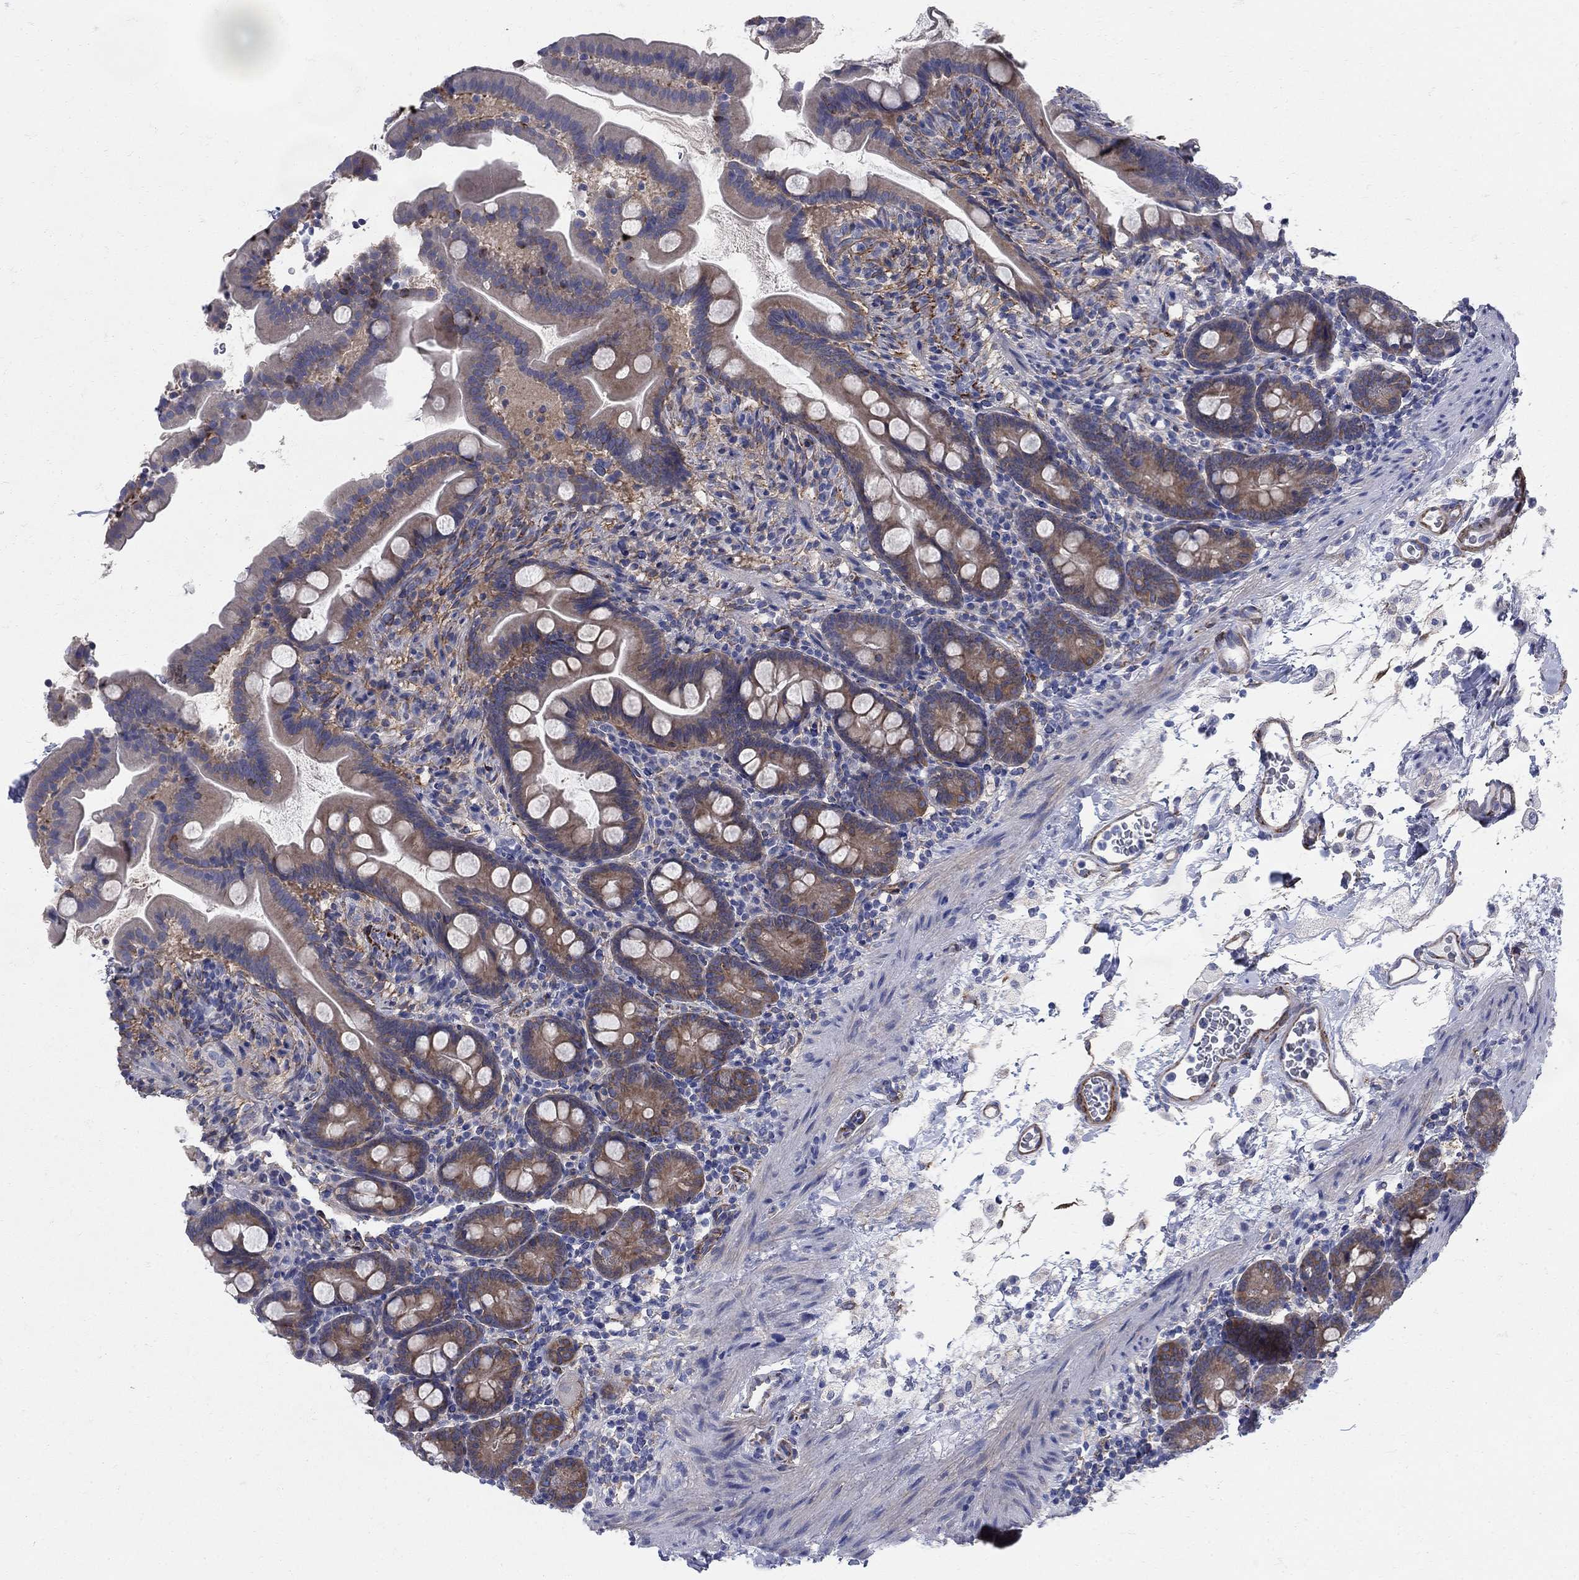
{"staining": {"intensity": "moderate", "quantity": "25%-75%", "location": "cytoplasmic/membranous"}, "tissue": "small intestine", "cell_type": "Glandular cells", "image_type": "normal", "snomed": [{"axis": "morphology", "description": "Normal tissue, NOS"}, {"axis": "topography", "description": "Small intestine"}], "caption": "This photomicrograph shows IHC staining of normal small intestine, with medium moderate cytoplasmic/membranous expression in about 25%-75% of glandular cells.", "gene": "SEPTIN8", "patient": {"sex": "female", "age": 44}}